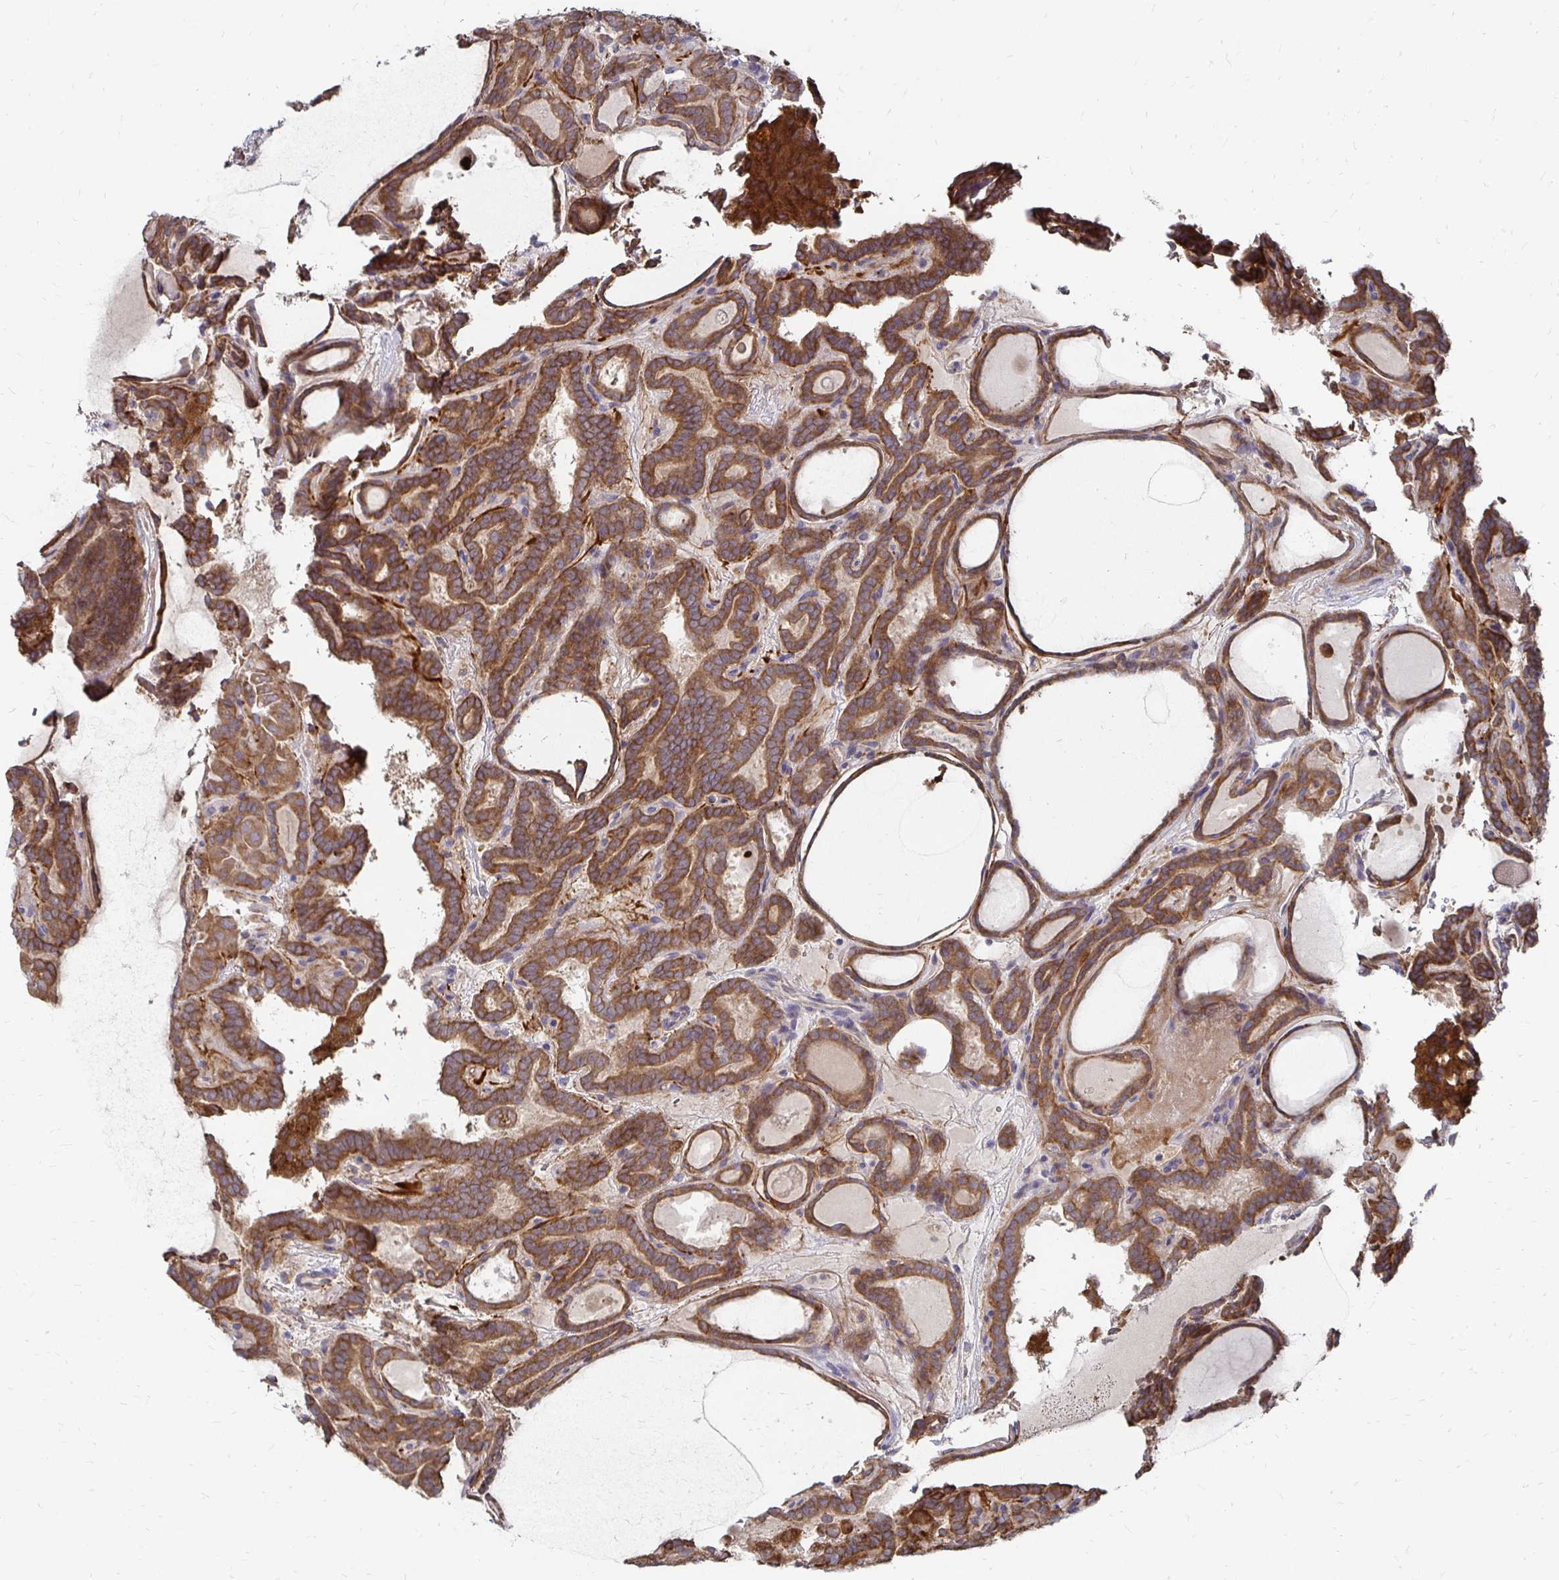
{"staining": {"intensity": "moderate", "quantity": ">75%", "location": "cytoplasmic/membranous"}, "tissue": "thyroid cancer", "cell_type": "Tumor cells", "image_type": "cancer", "snomed": [{"axis": "morphology", "description": "Papillary adenocarcinoma, NOS"}, {"axis": "topography", "description": "Thyroid gland"}], "caption": "Human papillary adenocarcinoma (thyroid) stained for a protein (brown) demonstrates moderate cytoplasmic/membranous positive positivity in approximately >75% of tumor cells.", "gene": "NCSTN", "patient": {"sex": "female", "age": 46}}